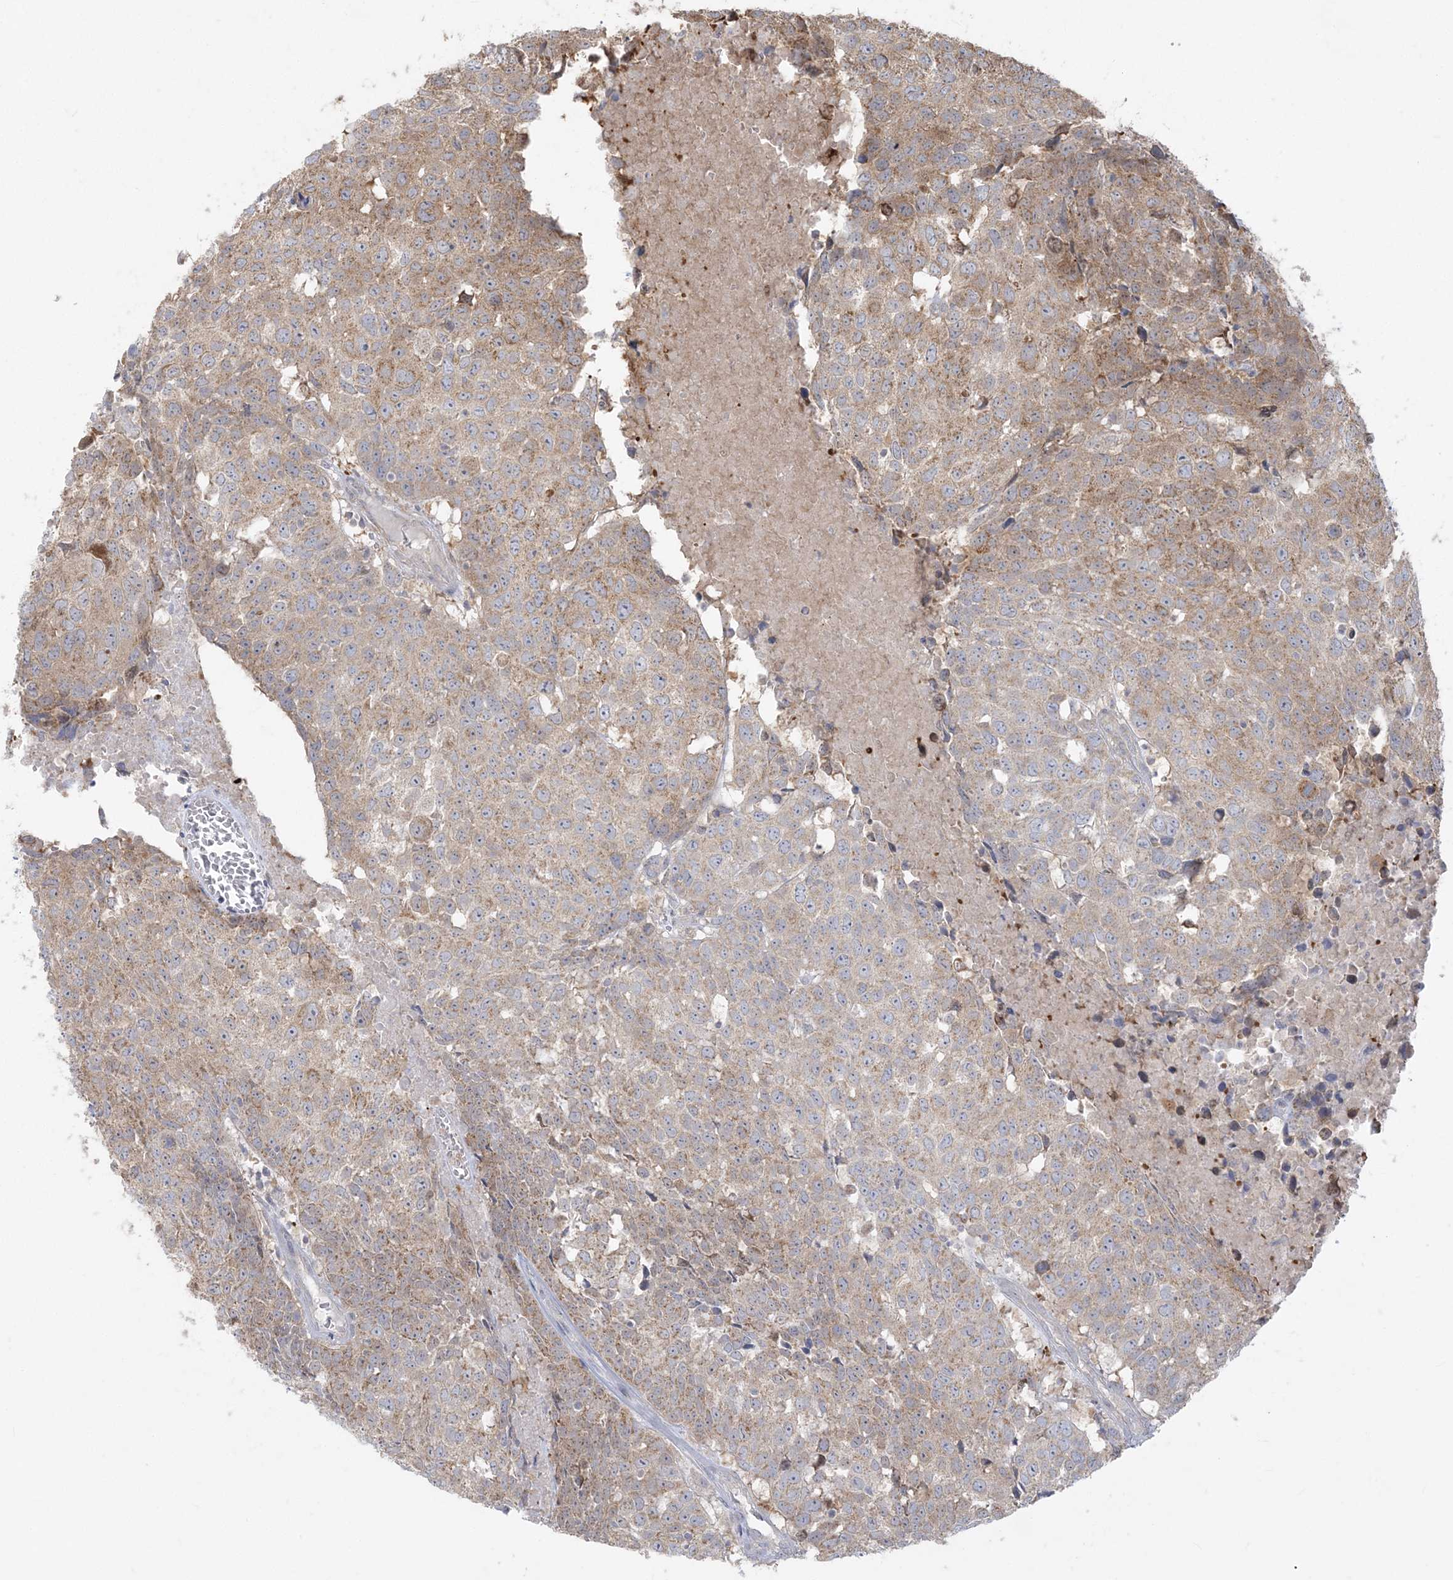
{"staining": {"intensity": "moderate", "quantity": "25%-75%", "location": "cytoplasmic/membranous"}, "tissue": "head and neck cancer", "cell_type": "Tumor cells", "image_type": "cancer", "snomed": [{"axis": "morphology", "description": "Squamous cell carcinoma, NOS"}, {"axis": "topography", "description": "Head-Neck"}], "caption": "Immunohistochemical staining of human head and neck squamous cell carcinoma exhibits moderate cytoplasmic/membranous protein expression in approximately 25%-75% of tumor cells. (DAB (3,3'-diaminobenzidine) IHC, brown staining for protein, blue staining for nuclei).", "gene": "ZC3H6", "patient": {"sex": "male", "age": 66}}